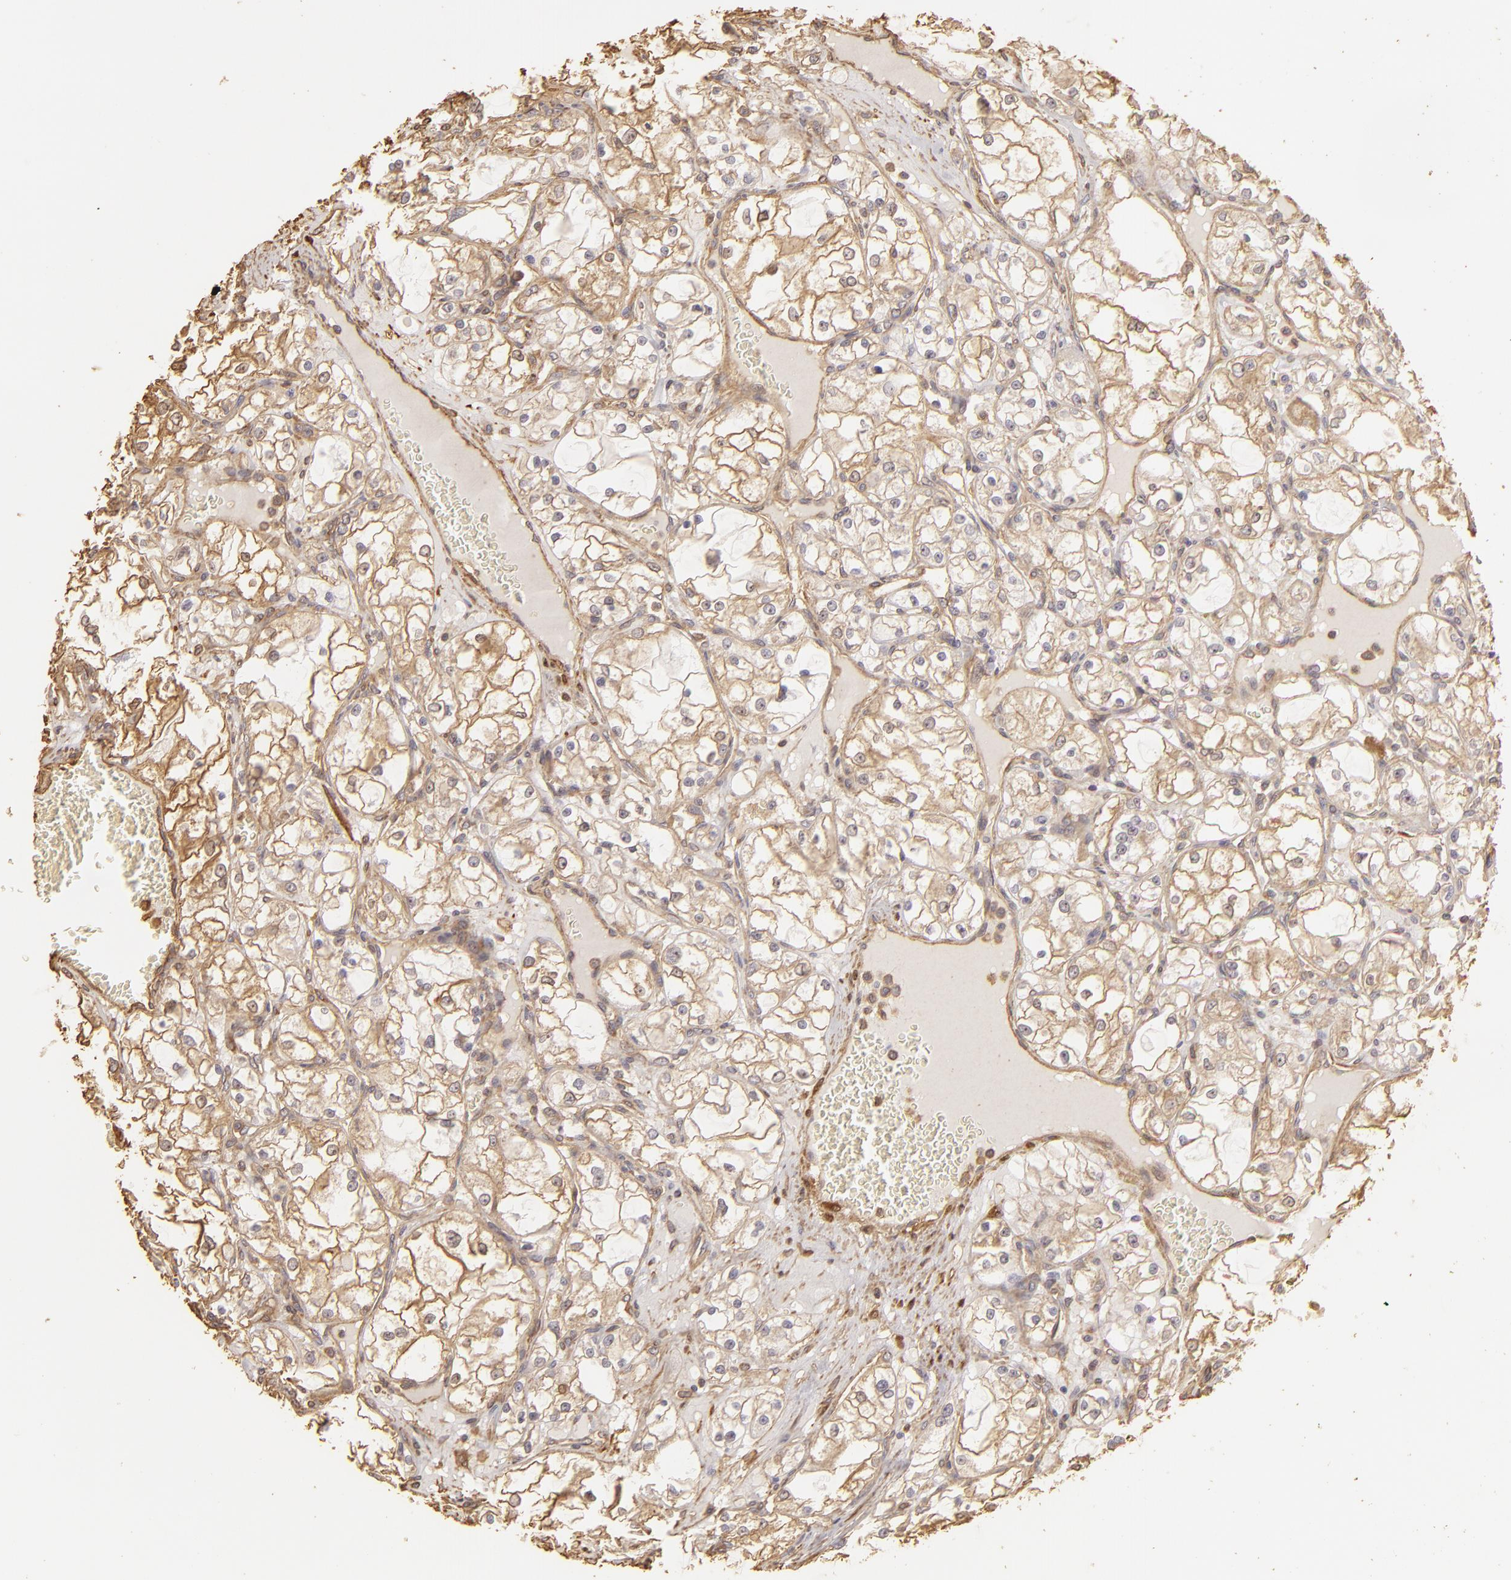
{"staining": {"intensity": "weak", "quantity": ">75%", "location": "cytoplasmic/membranous"}, "tissue": "renal cancer", "cell_type": "Tumor cells", "image_type": "cancer", "snomed": [{"axis": "morphology", "description": "Adenocarcinoma, NOS"}, {"axis": "topography", "description": "Kidney"}], "caption": "Human renal cancer stained with a brown dye displays weak cytoplasmic/membranous positive positivity in about >75% of tumor cells.", "gene": "HSPB6", "patient": {"sex": "male", "age": 61}}